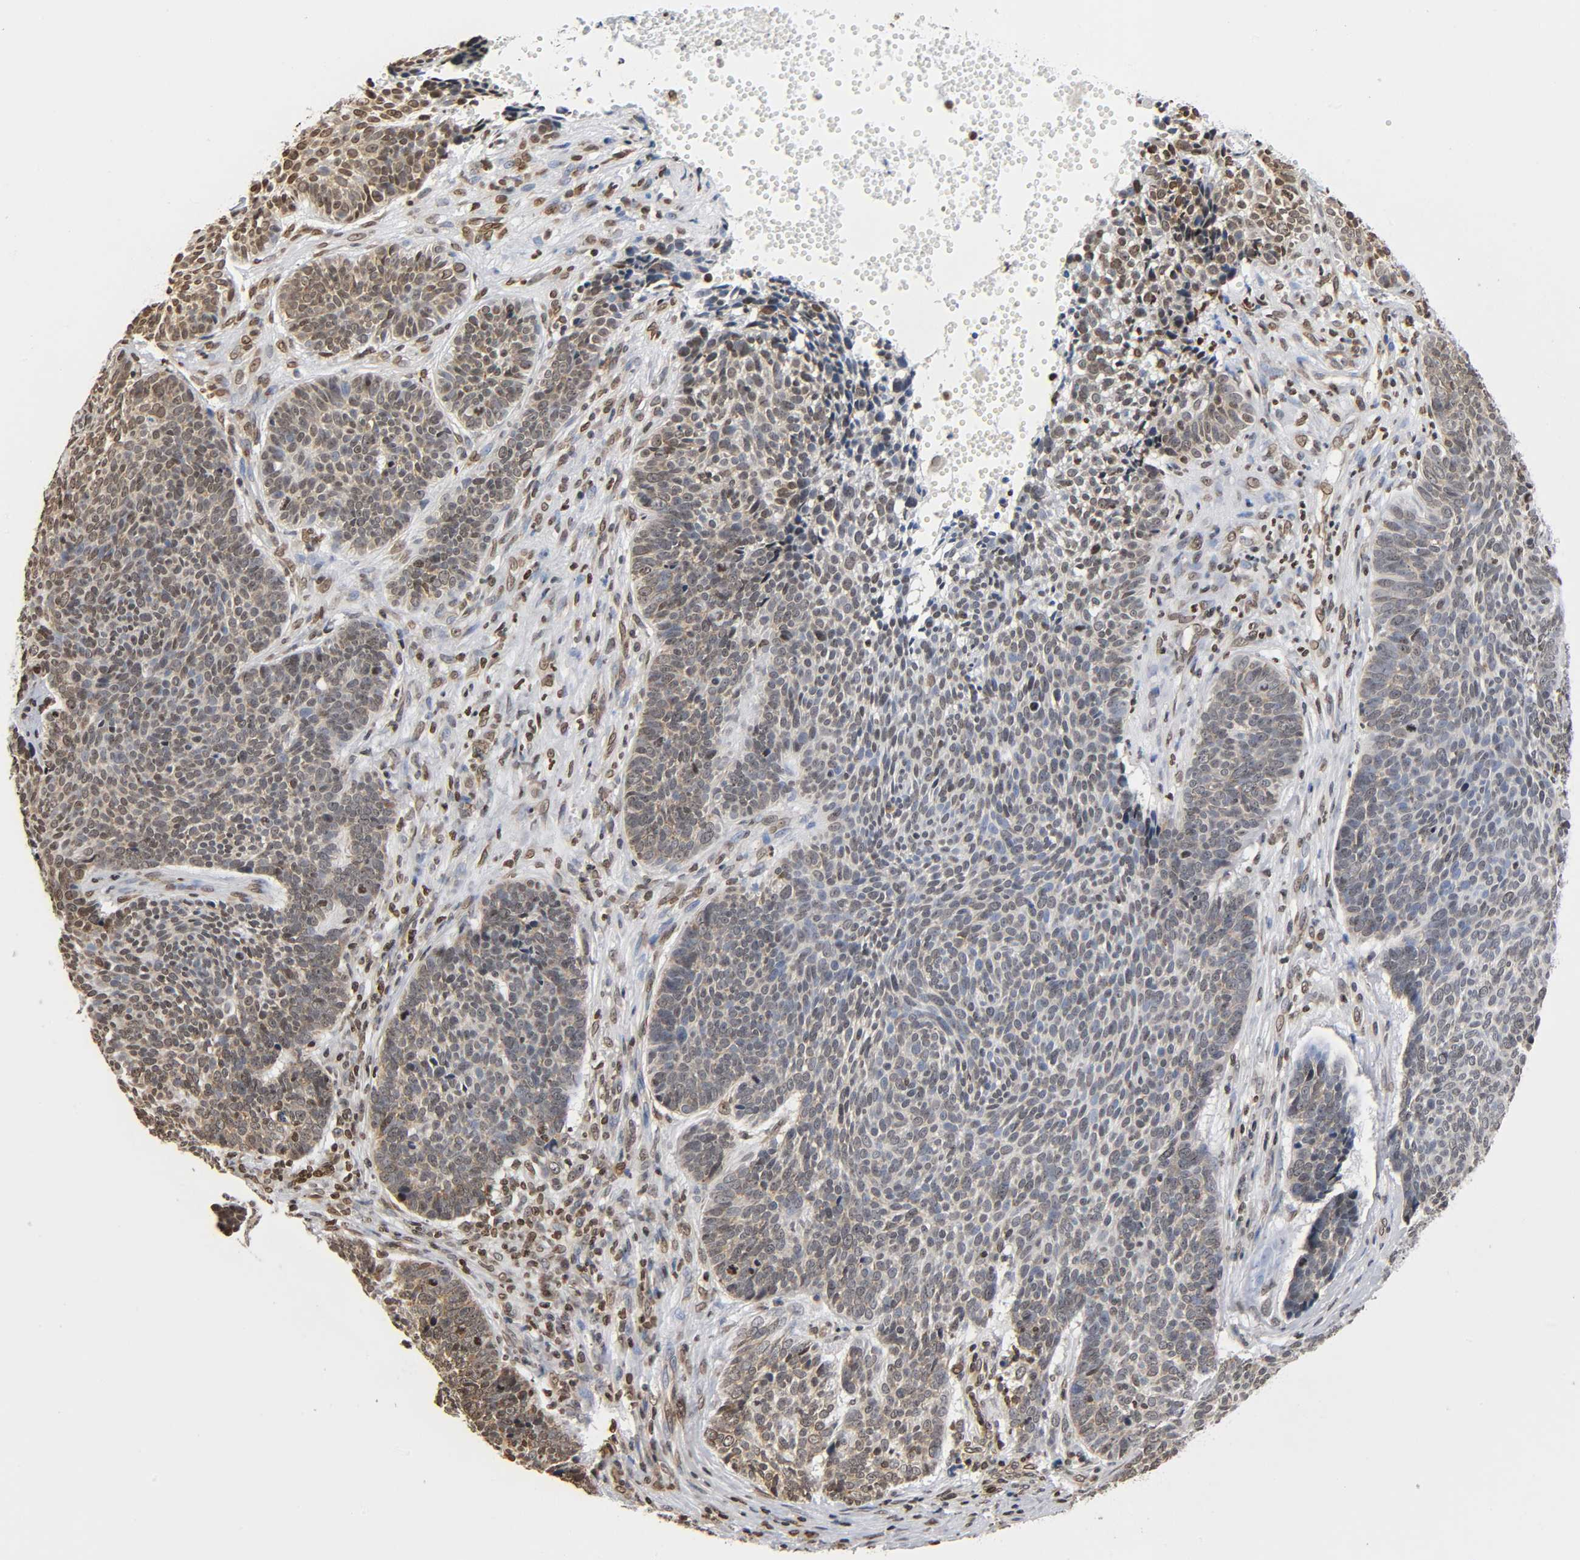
{"staining": {"intensity": "moderate", "quantity": ">75%", "location": "nuclear"}, "tissue": "skin cancer", "cell_type": "Tumor cells", "image_type": "cancer", "snomed": [{"axis": "morphology", "description": "Basal cell carcinoma"}, {"axis": "topography", "description": "Skin"}], "caption": "Immunohistochemical staining of human basal cell carcinoma (skin) shows medium levels of moderate nuclear protein expression in about >75% of tumor cells. (DAB (3,3'-diaminobenzidine) IHC with brightfield microscopy, high magnification).", "gene": "HOXA6", "patient": {"sex": "male", "age": 84}}